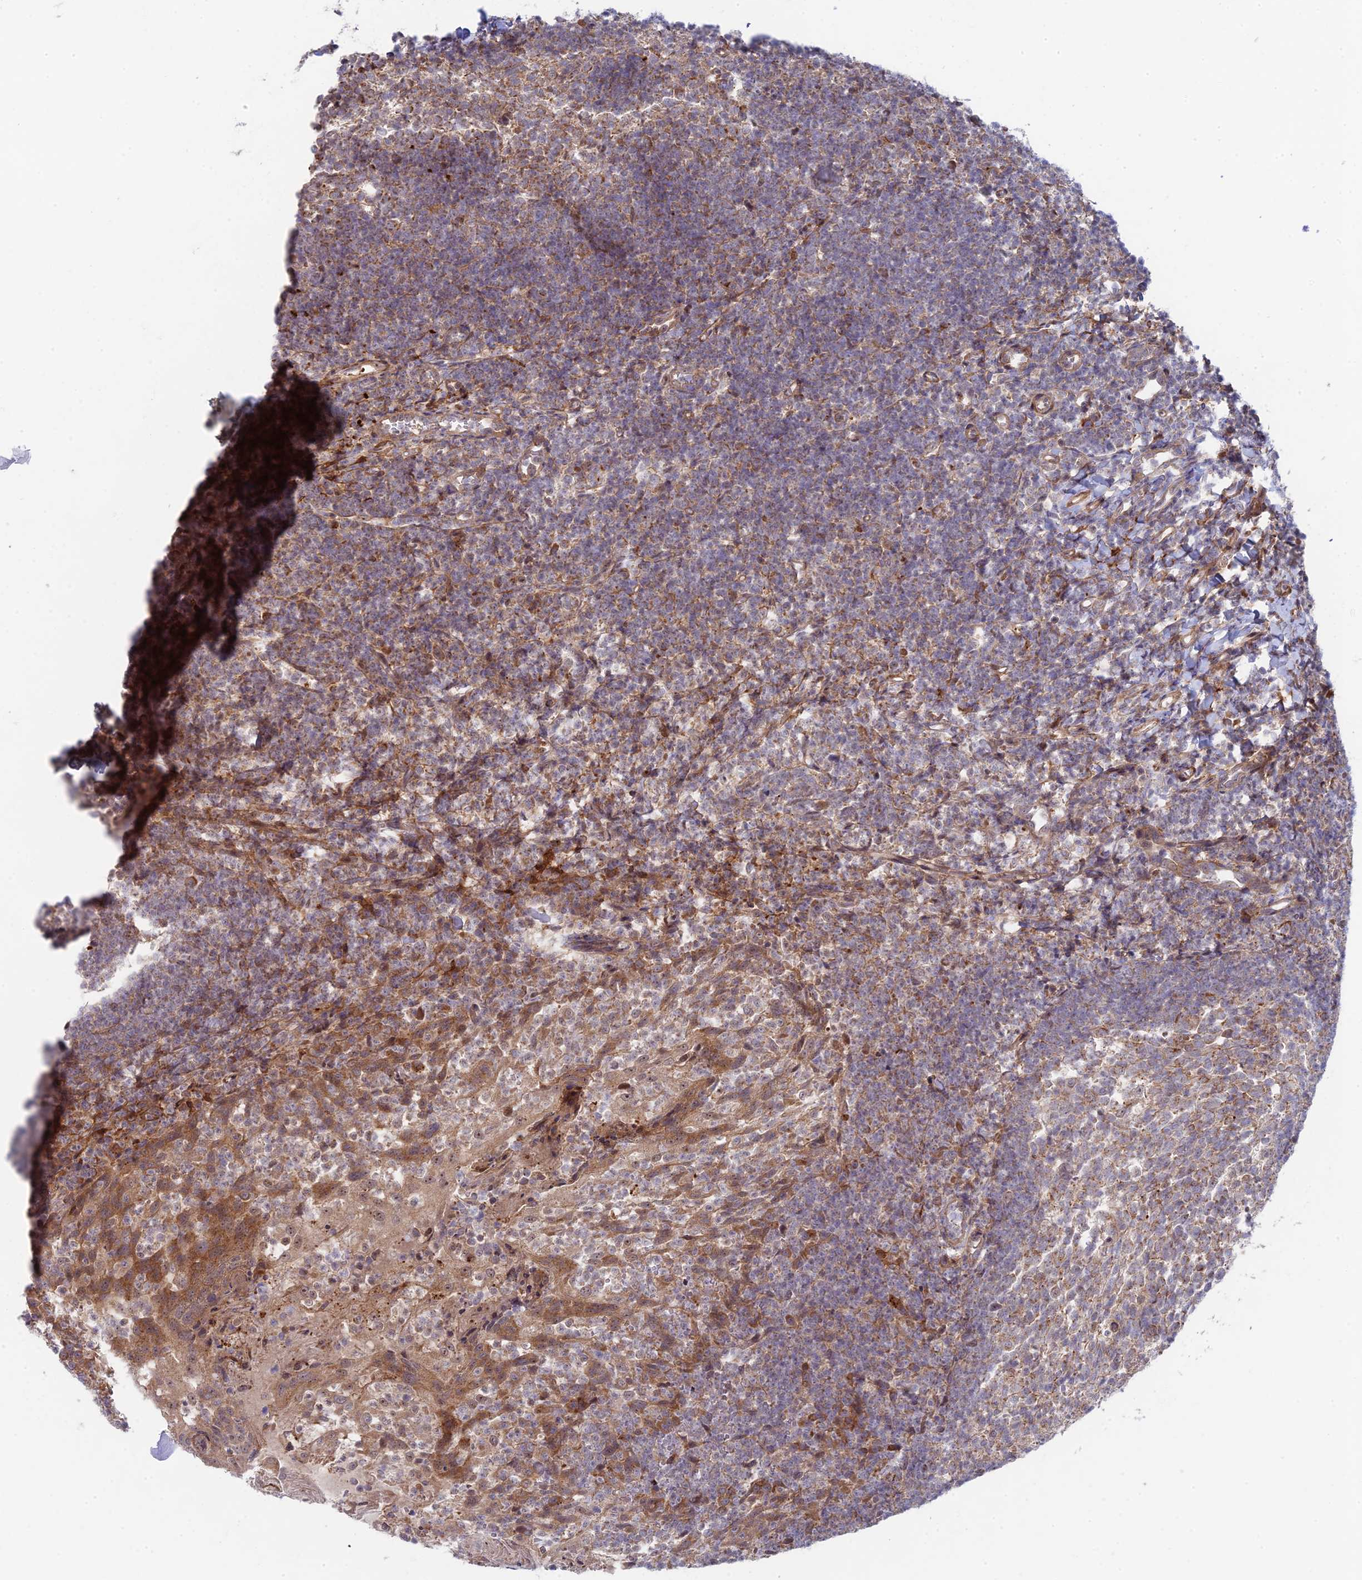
{"staining": {"intensity": "moderate", "quantity": "25%-75%", "location": "cytoplasmic/membranous"}, "tissue": "tonsil", "cell_type": "Germinal center cells", "image_type": "normal", "snomed": [{"axis": "morphology", "description": "Normal tissue, NOS"}, {"axis": "topography", "description": "Tonsil"}], "caption": "This is a histology image of IHC staining of unremarkable tonsil, which shows moderate positivity in the cytoplasmic/membranous of germinal center cells.", "gene": "INCA1", "patient": {"sex": "female", "age": 10}}